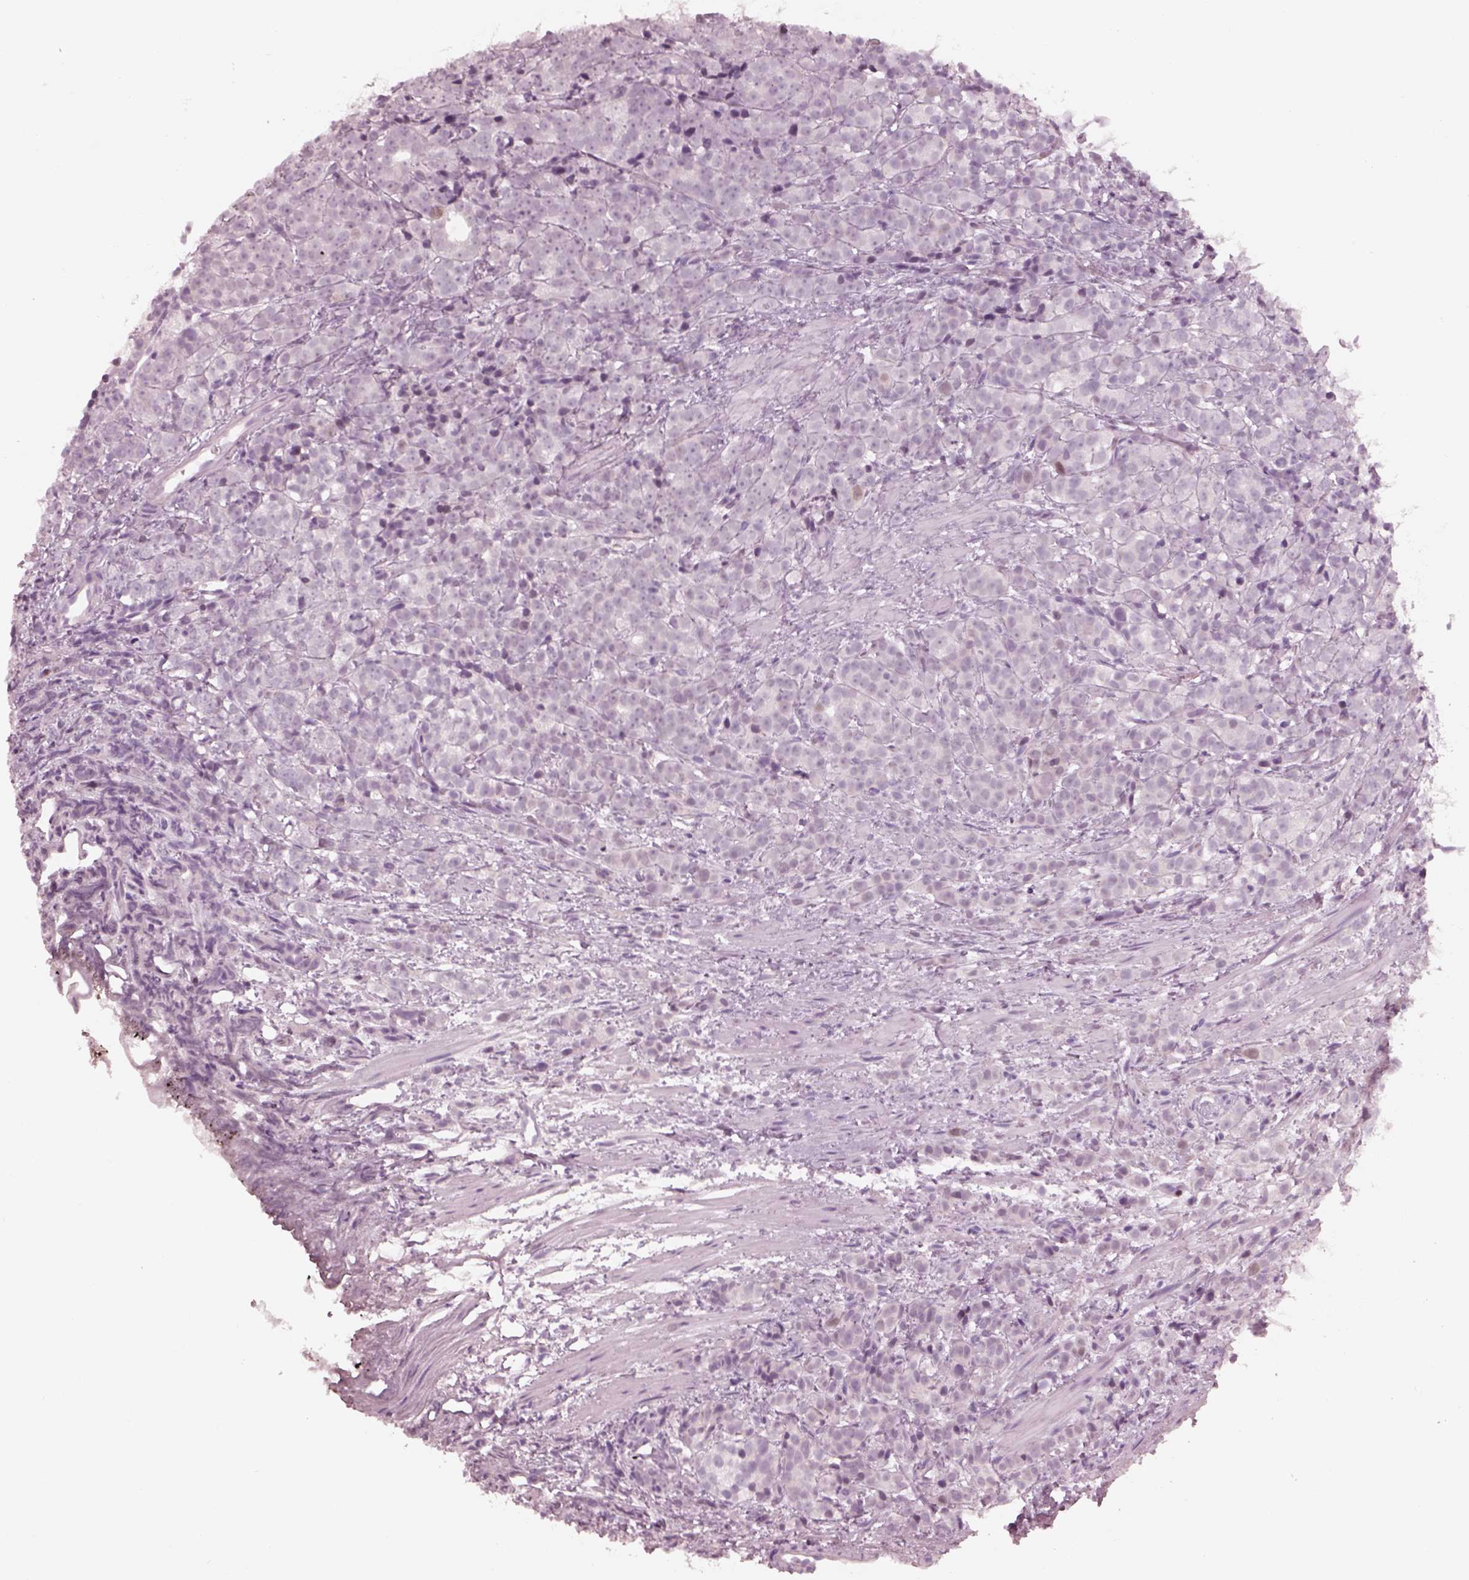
{"staining": {"intensity": "negative", "quantity": "none", "location": "none"}, "tissue": "prostate cancer", "cell_type": "Tumor cells", "image_type": "cancer", "snomed": [{"axis": "morphology", "description": "Adenocarcinoma, High grade"}, {"axis": "topography", "description": "Prostate"}], "caption": "Micrograph shows no protein staining in tumor cells of prostate cancer (adenocarcinoma (high-grade)) tissue. Nuclei are stained in blue.", "gene": "KRTAP24-1", "patient": {"sex": "male", "age": 53}}